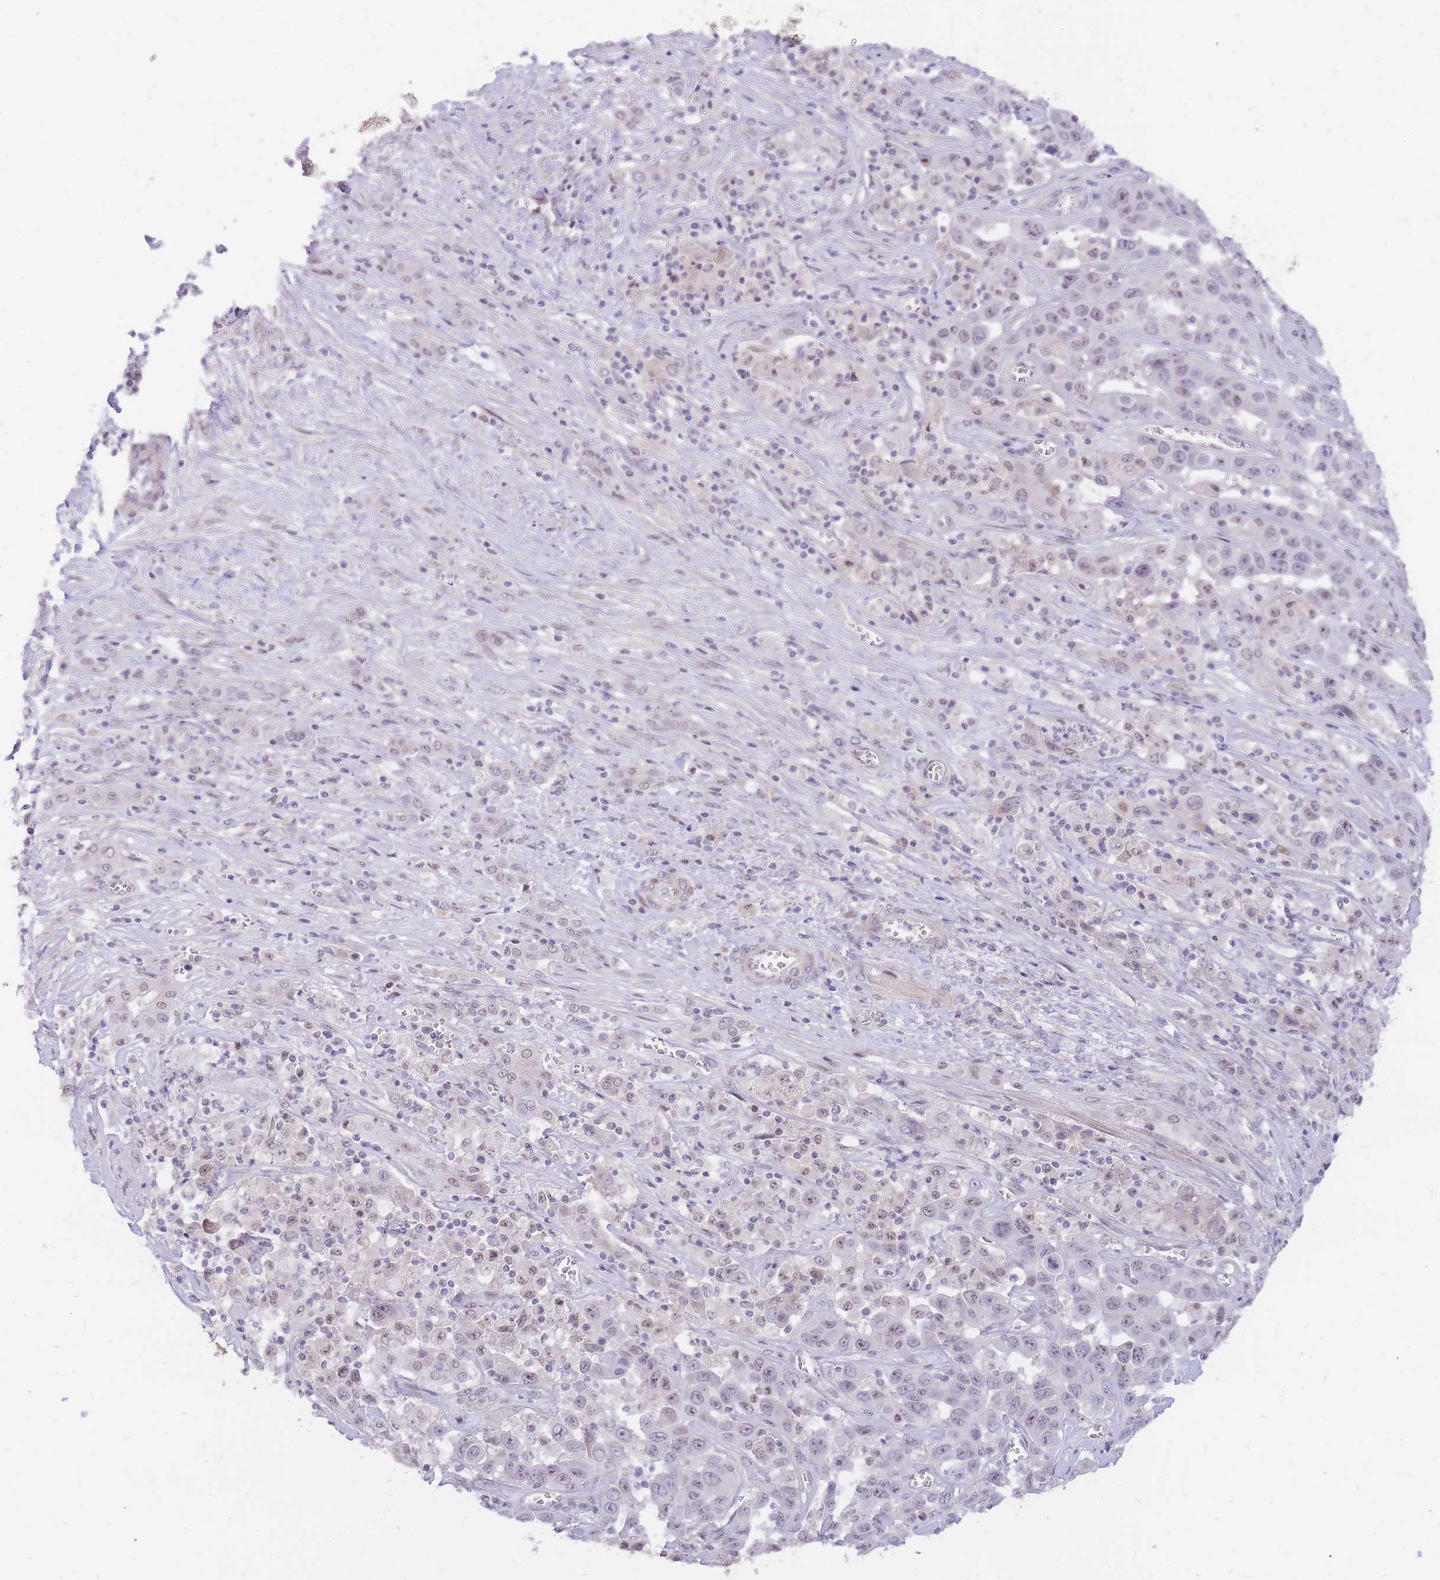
{"staining": {"intensity": "weak", "quantity": "<25%", "location": "nuclear"}, "tissue": "liver cancer", "cell_type": "Tumor cells", "image_type": "cancer", "snomed": [{"axis": "morphology", "description": "Cholangiocarcinoma"}, {"axis": "topography", "description": "Liver"}], "caption": "The micrograph exhibits no staining of tumor cells in cholangiocarcinoma (liver).", "gene": "TLE2", "patient": {"sex": "female", "age": 52}}